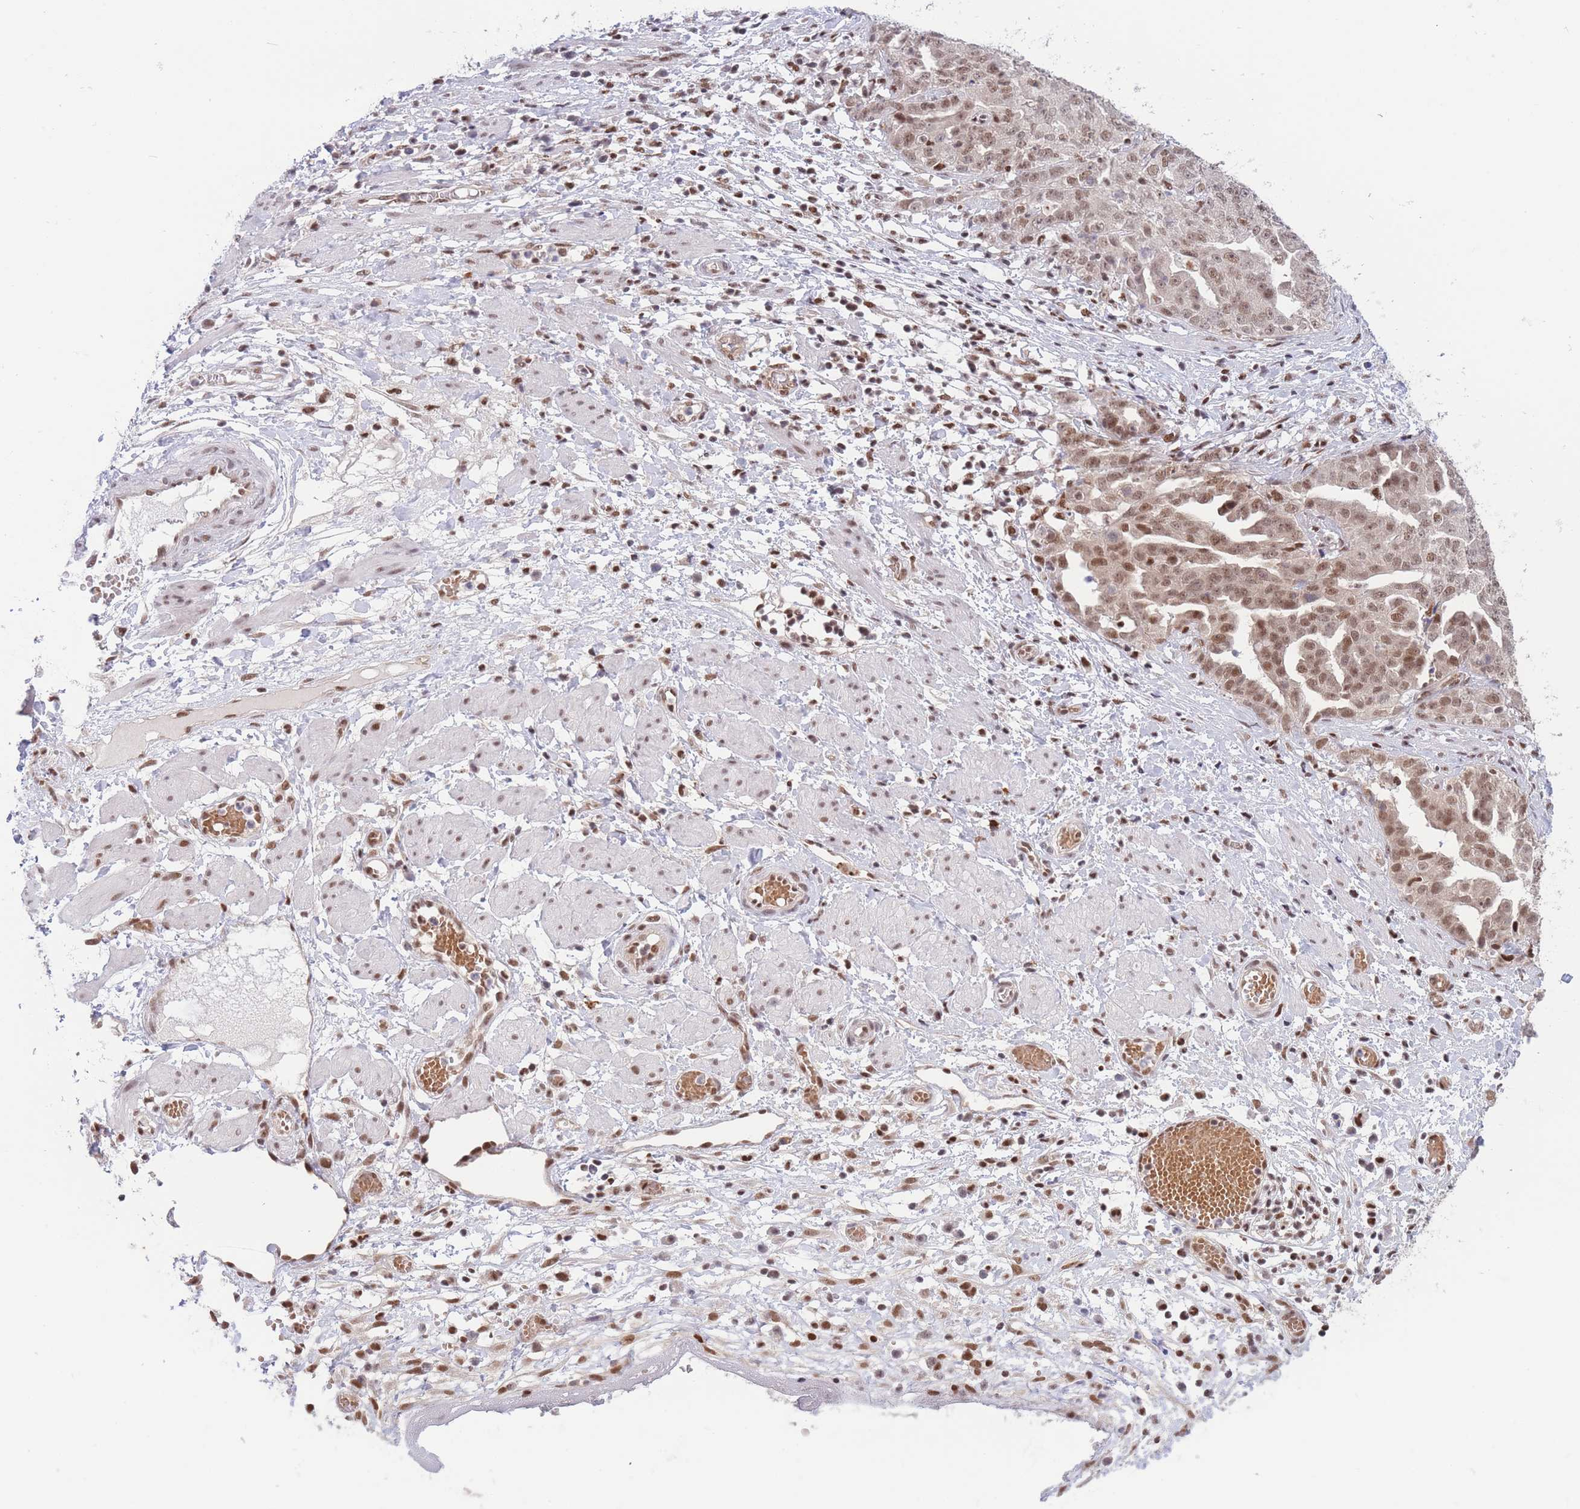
{"staining": {"intensity": "moderate", "quantity": ">75%", "location": "nuclear"}, "tissue": "ovarian cancer", "cell_type": "Tumor cells", "image_type": "cancer", "snomed": [{"axis": "morphology", "description": "Cystadenocarcinoma, serous, NOS"}, {"axis": "topography", "description": "Ovary"}], "caption": "Immunohistochemical staining of ovarian cancer (serous cystadenocarcinoma) reveals medium levels of moderate nuclear positivity in about >75% of tumor cells.", "gene": "SMAD9", "patient": {"sex": "female", "age": 58}}